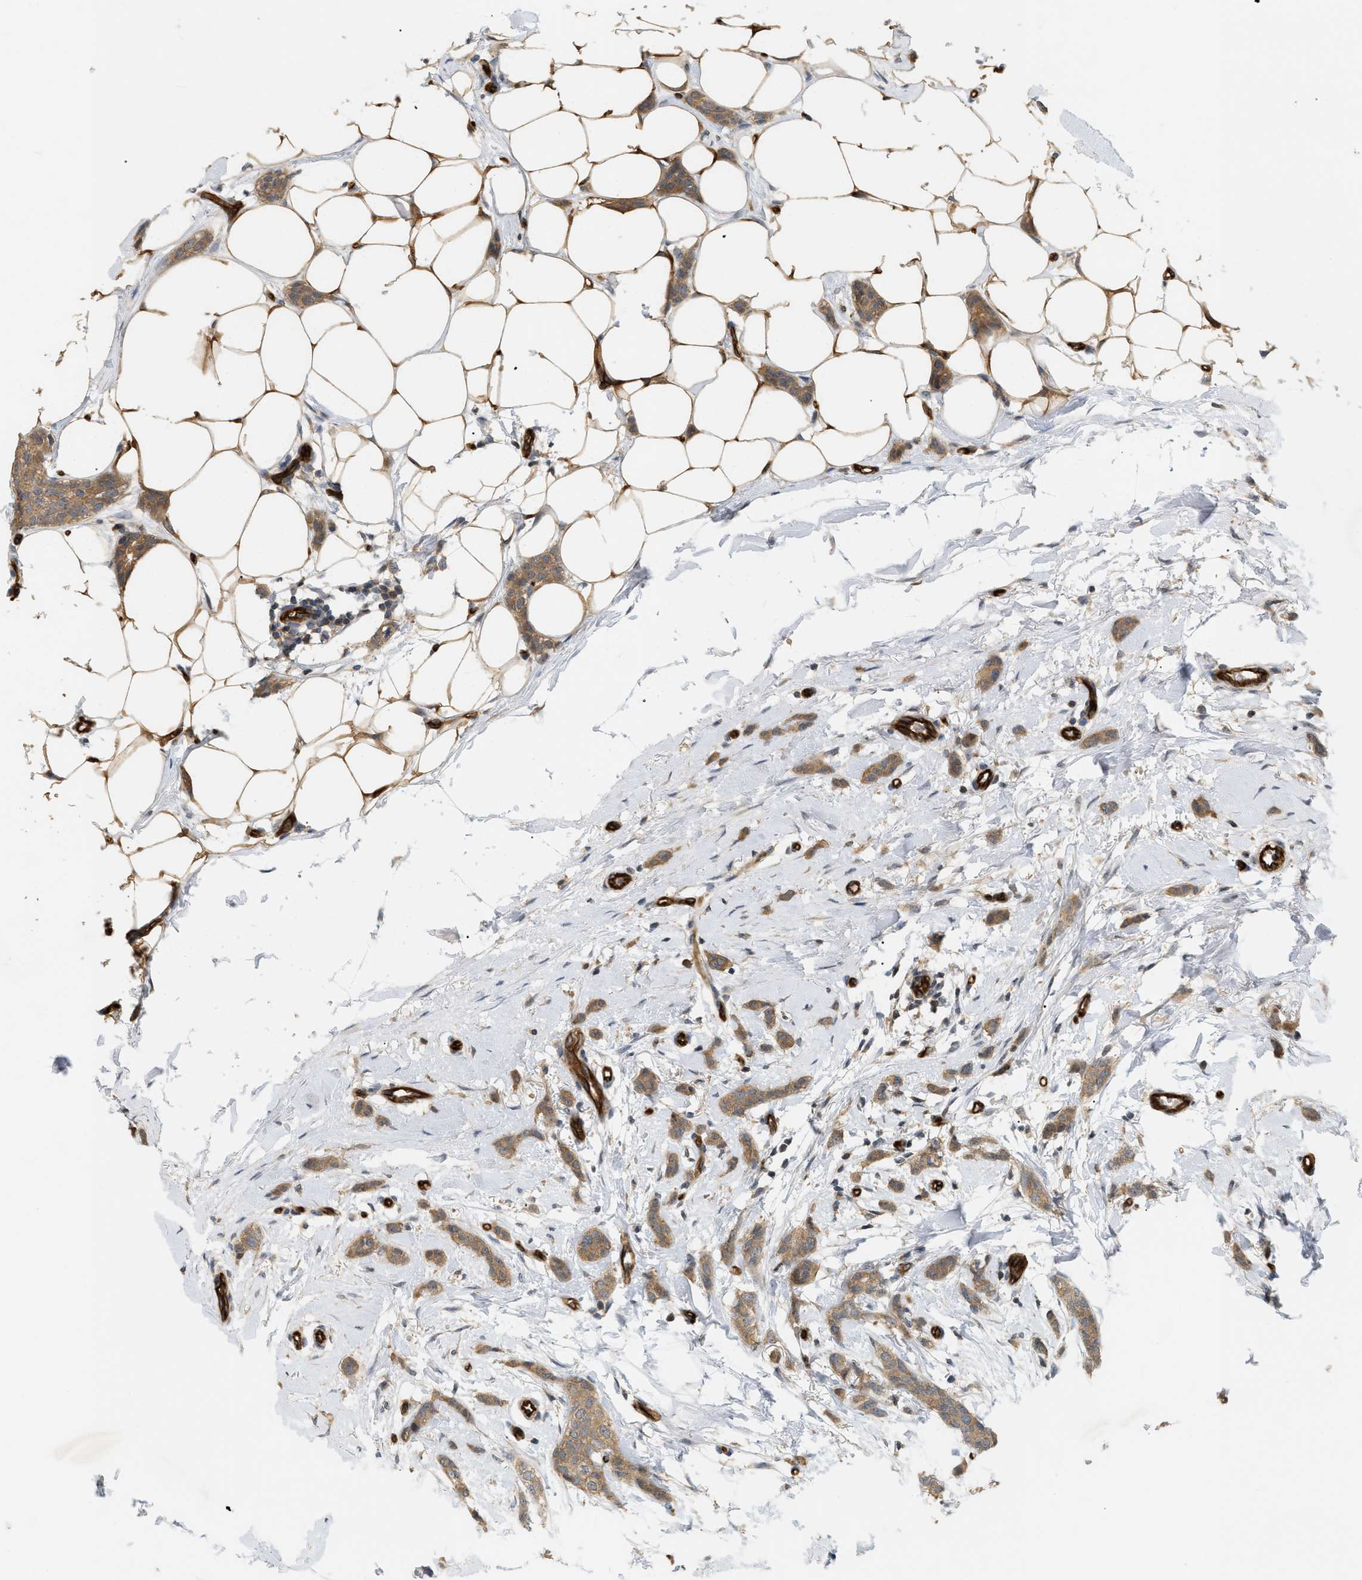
{"staining": {"intensity": "moderate", "quantity": ">75%", "location": "cytoplasmic/membranous"}, "tissue": "breast cancer", "cell_type": "Tumor cells", "image_type": "cancer", "snomed": [{"axis": "morphology", "description": "Lobular carcinoma"}, {"axis": "topography", "description": "Skin"}, {"axis": "topography", "description": "Breast"}], "caption": "Breast lobular carcinoma tissue shows moderate cytoplasmic/membranous positivity in approximately >75% of tumor cells (DAB = brown stain, brightfield microscopy at high magnification).", "gene": "PALMD", "patient": {"sex": "female", "age": 46}}